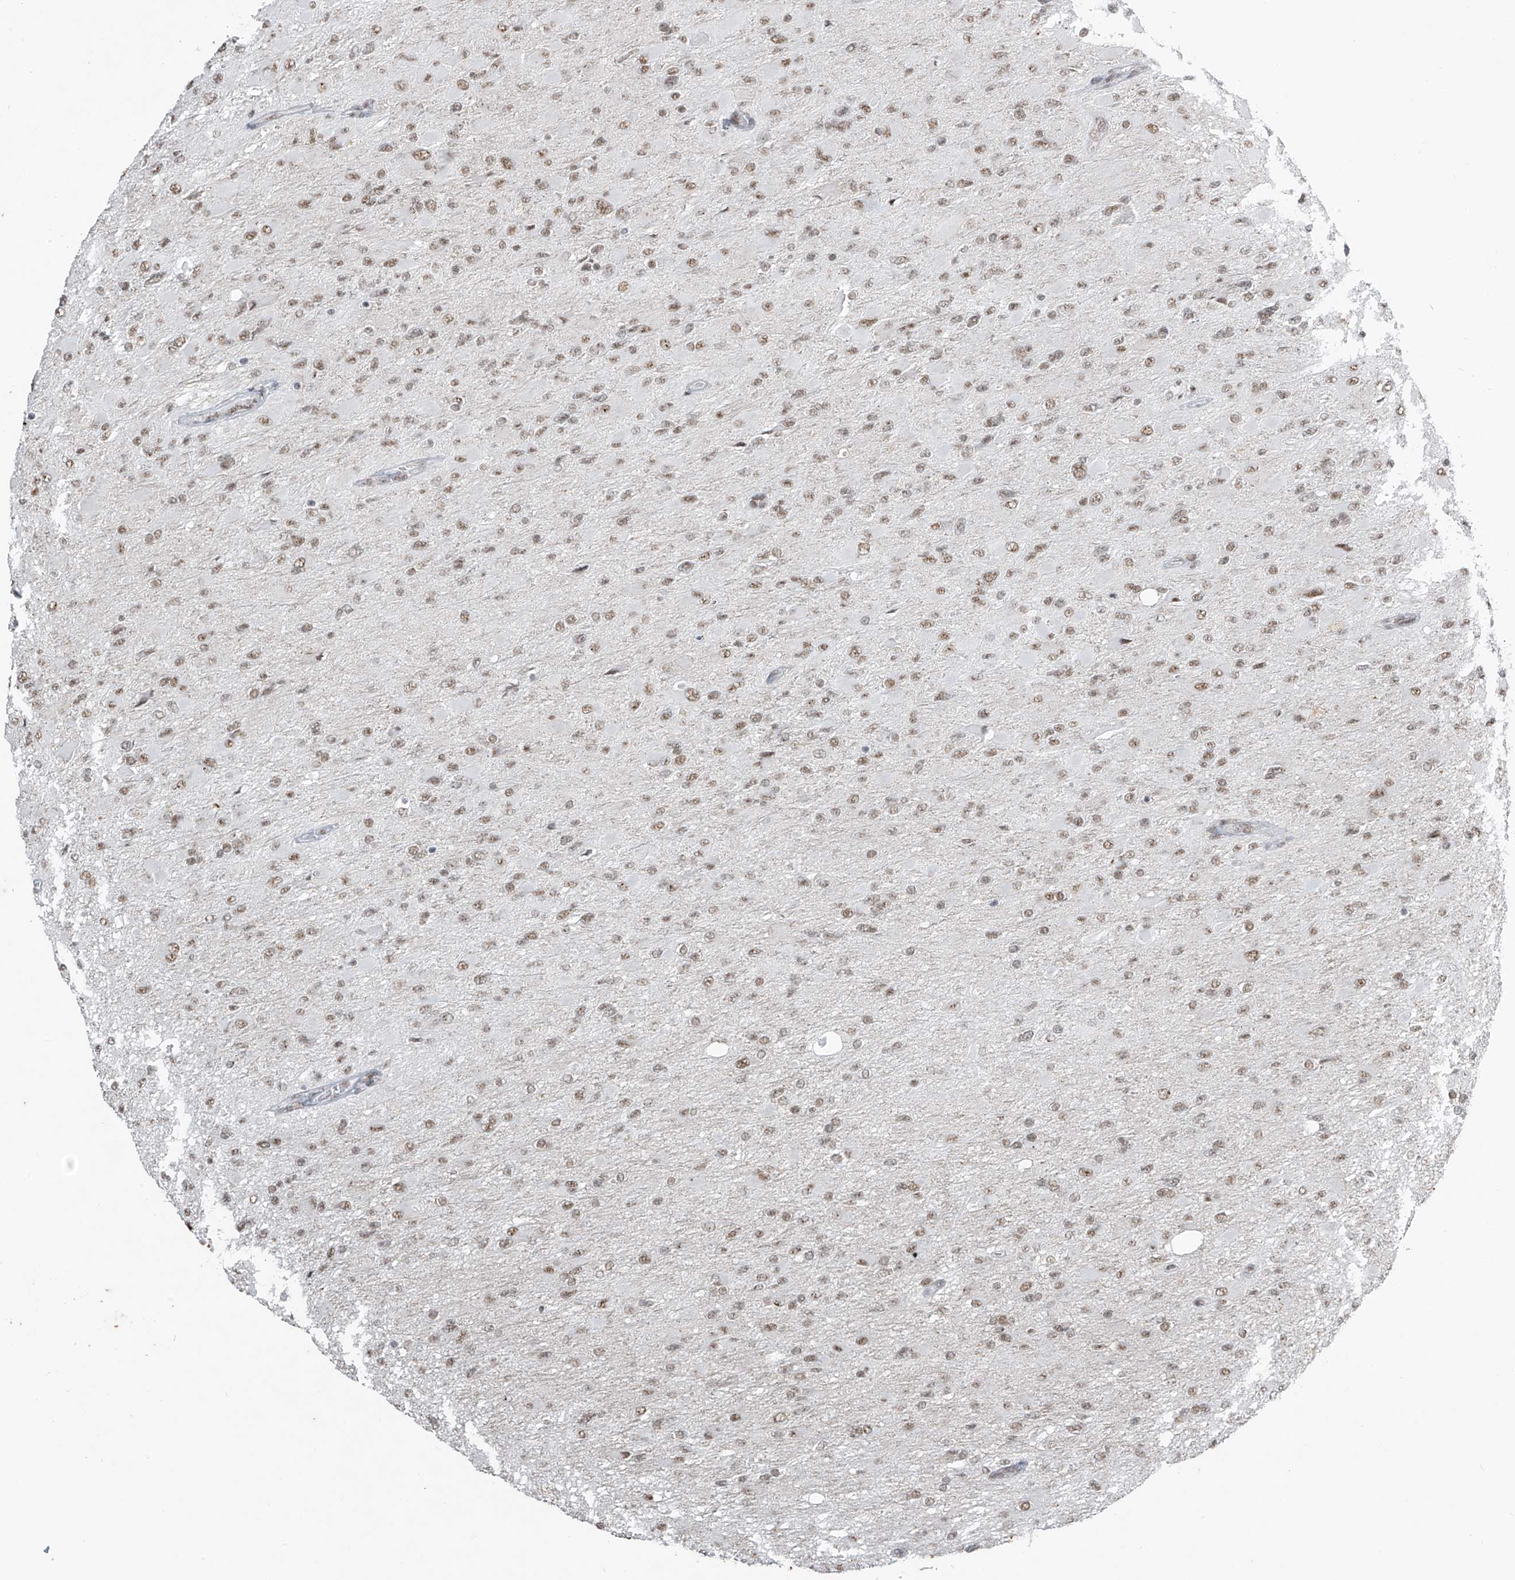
{"staining": {"intensity": "weak", "quantity": ">75%", "location": "nuclear"}, "tissue": "glioma", "cell_type": "Tumor cells", "image_type": "cancer", "snomed": [{"axis": "morphology", "description": "Glioma, malignant, High grade"}, {"axis": "topography", "description": "Cerebral cortex"}], "caption": "Immunohistochemistry (IHC) image of high-grade glioma (malignant) stained for a protein (brown), which shows low levels of weak nuclear positivity in about >75% of tumor cells.", "gene": "TFEC", "patient": {"sex": "female", "age": 36}}